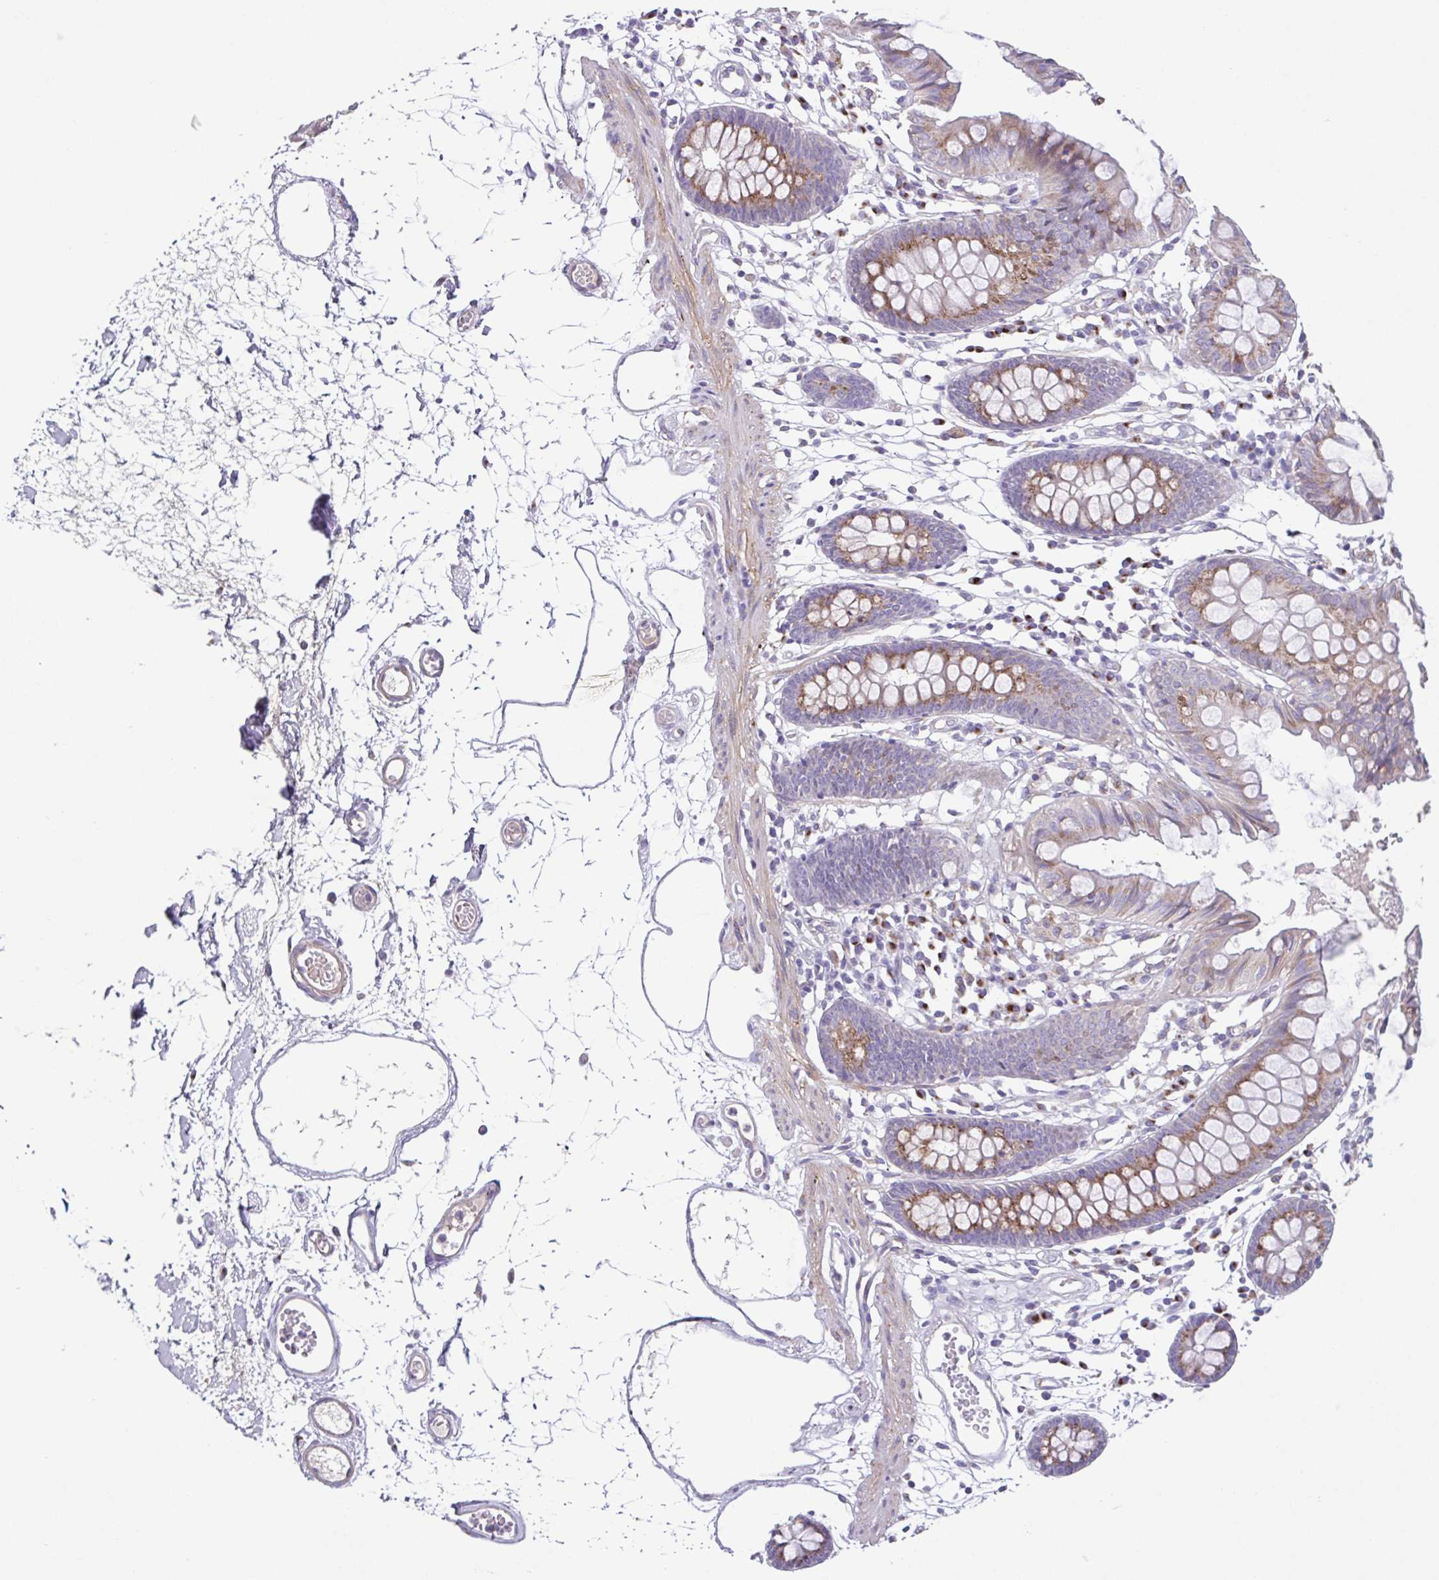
{"staining": {"intensity": "weak", "quantity": "25%-75%", "location": "cytoplasmic/membranous"}, "tissue": "colon", "cell_type": "Endothelial cells", "image_type": "normal", "snomed": [{"axis": "morphology", "description": "Normal tissue, NOS"}, {"axis": "topography", "description": "Colon"}], "caption": "The micrograph displays staining of normal colon, revealing weak cytoplasmic/membranous protein staining (brown color) within endothelial cells.", "gene": "COL17A1", "patient": {"sex": "female", "age": 84}}